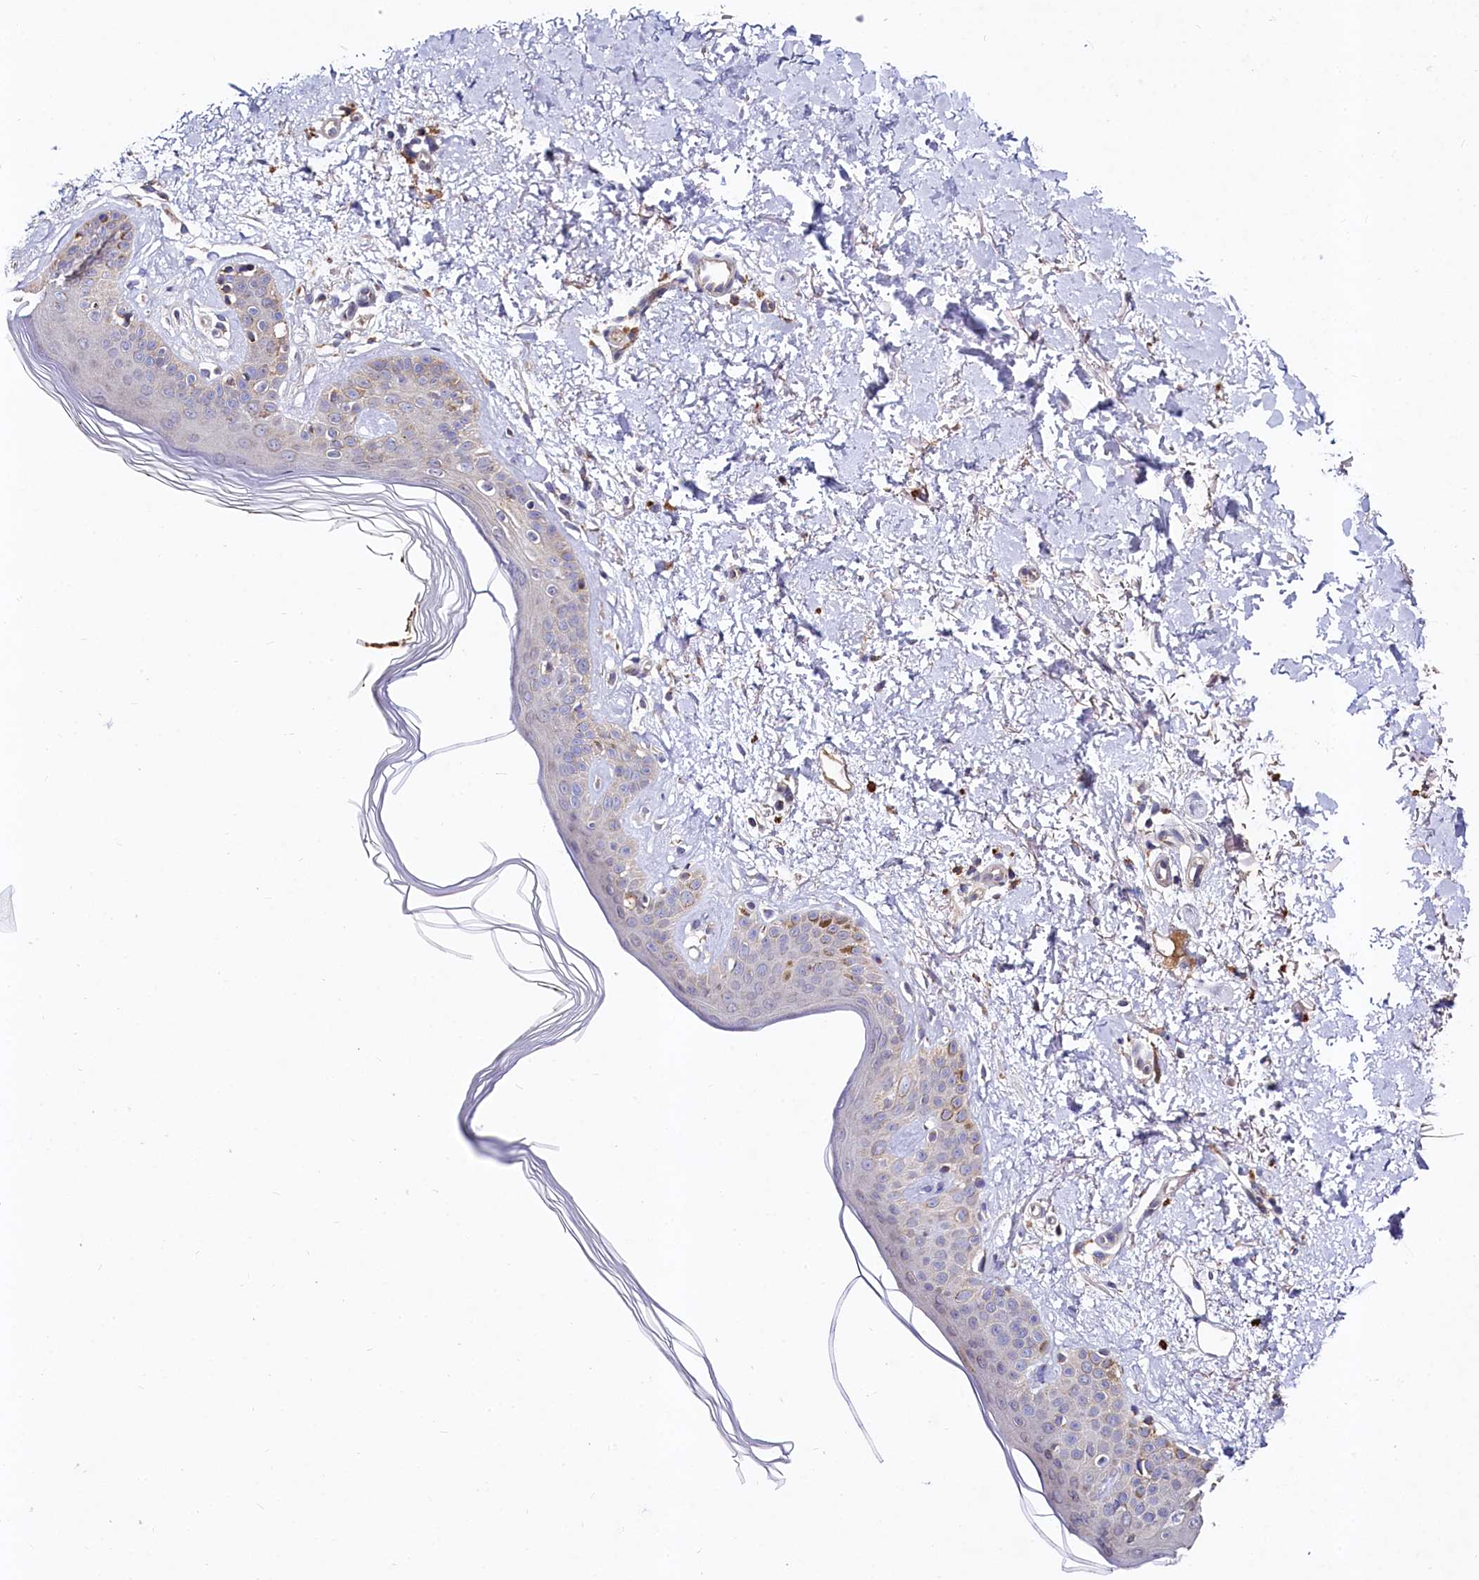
{"staining": {"intensity": "moderate", "quantity": ">75%", "location": "cytoplasmic/membranous"}, "tissue": "skin", "cell_type": "Fibroblasts", "image_type": "normal", "snomed": [{"axis": "morphology", "description": "Normal tissue, NOS"}, {"axis": "topography", "description": "Skin"}], "caption": "Immunohistochemistry (IHC) micrograph of unremarkable skin: human skin stained using immunohistochemistry (IHC) shows medium levels of moderate protein expression localized specifically in the cytoplasmic/membranous of fibroblasts, appearing as a cytoplasmic/membranous brown color.", "gene": "SPRYD3", "patient": {"sex": "female", "age": 64}}